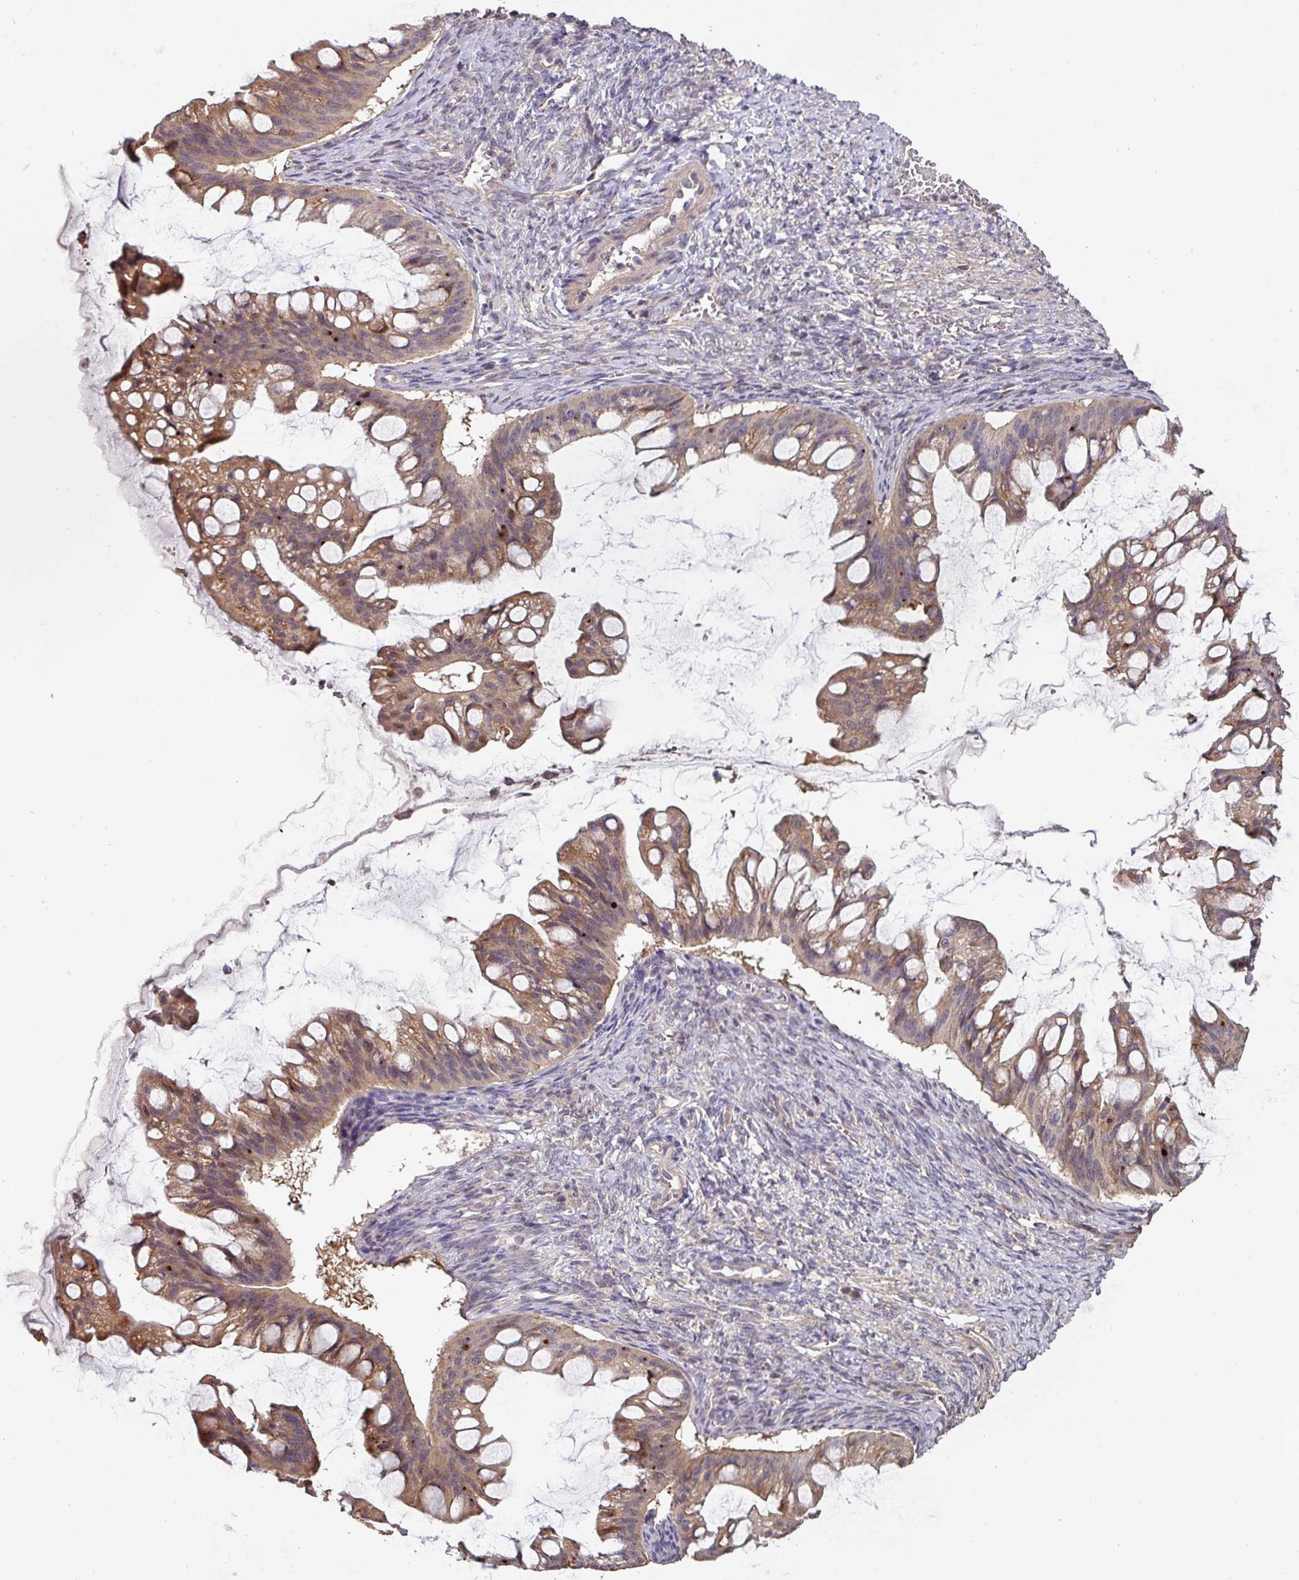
{"staining": {"intensity": "moderate", "quantity": ">75%", "location": "cytoplasmic/membranous"}, "tissue": "ovarian cancer", "cell_type": "Tumor cells", "image_type": "cancer", "snomed": [{"axis": "morphology", "description": "Cystadenocarcinoma, mucinous, NOS"}, {"axis": "topography", "description": "Ovary"}], "caption": "Immunohistochemistry (IHC) photomicrograph of neoplastic tissue: human ovarian cancer stained using immunohistochemistry (IHC) exhibits medium levels of moderate protein expression localized specifically in the cytoplasmic/membranous of tumor cells, appearing as a cytoplasmic/membranous brown color.", "gene": "ACVR2B", "patient": {"sex": "female", "age": 73}}